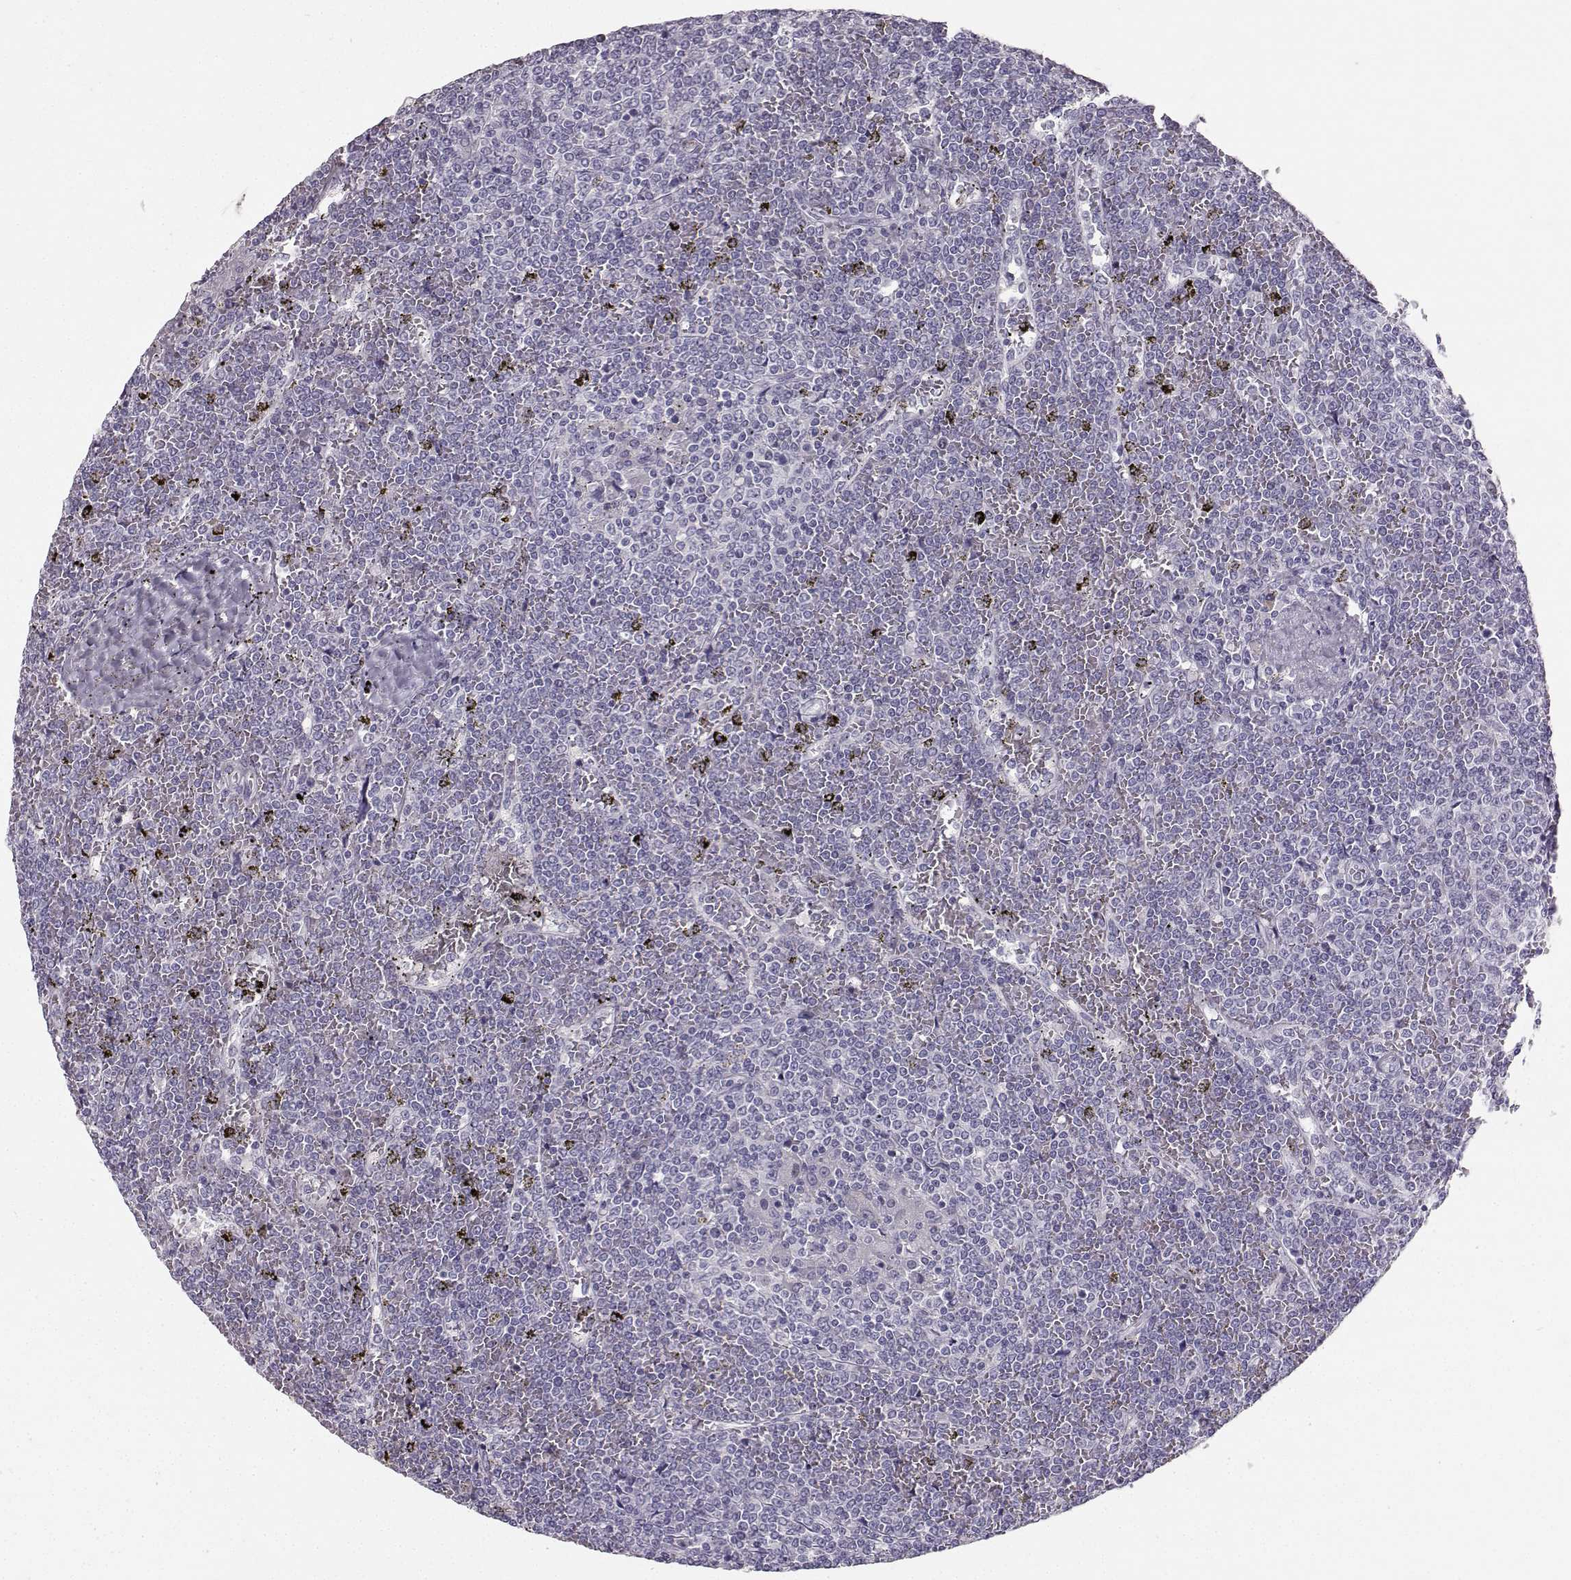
{"staining": {"intensity": "negative", "quantity": "none", "location": "none"}, "tissue": "lymphoma", "cell_type": "Tumor cells", "image_type": "cancer", "snomed": [{"axis": "morphology", "description": "Malignant lymphoma, non-Hodgkin's type, Low grade"}, {"axis": "topography", "description": "Spleen"}], "caption": "The immunohistochemistry (IHC) histopathology image has no significant expression in tumor cells of low-grade malignant lymphoma, non-Hodgkin's type tissue.", "gene": "PKP2", "patient": {"sex": "female", "age": 19}}